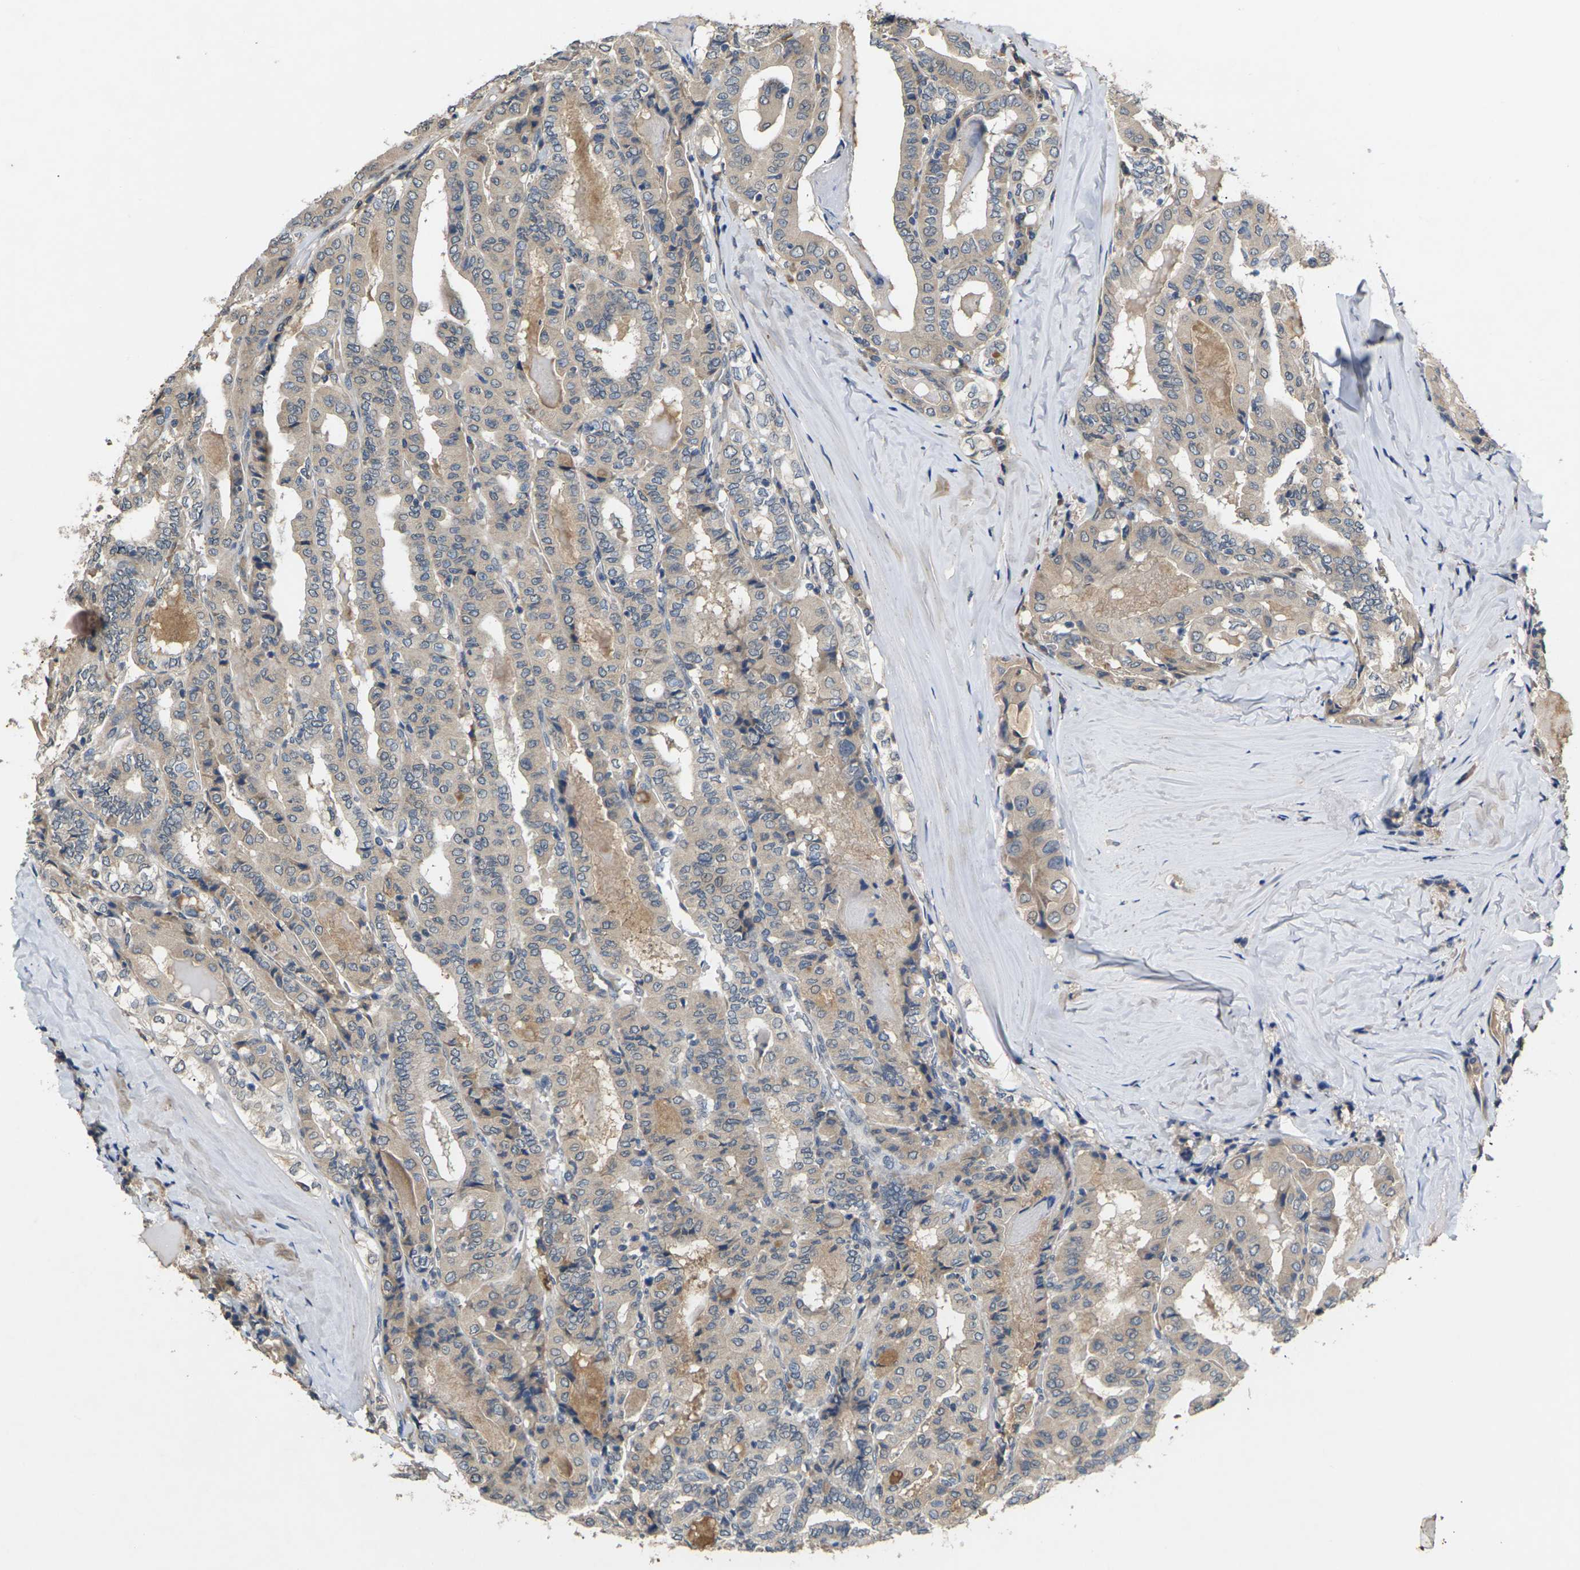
{"staining": {"intensity": "weak", "quantity": "<25%", "location": "cytoplasmic/membranous"}, "tissue": "thyroid cancer", "cell_type": "Tumor cells", "image_type": "cancer", "snomed": [{"axis": "morphology", "description": "Papillary adenocarcinoma, NOS"}, {"axis": "topography", "description": "Thyroid gland"}], "caption": "DAB (3,3'-diaminobenzidine) immunohistochemical staining of thyroid cancer displays no significant staining in tumor cells.", "gene": "SLC2A2", "patient": {"sex": "female", "age": 42}}